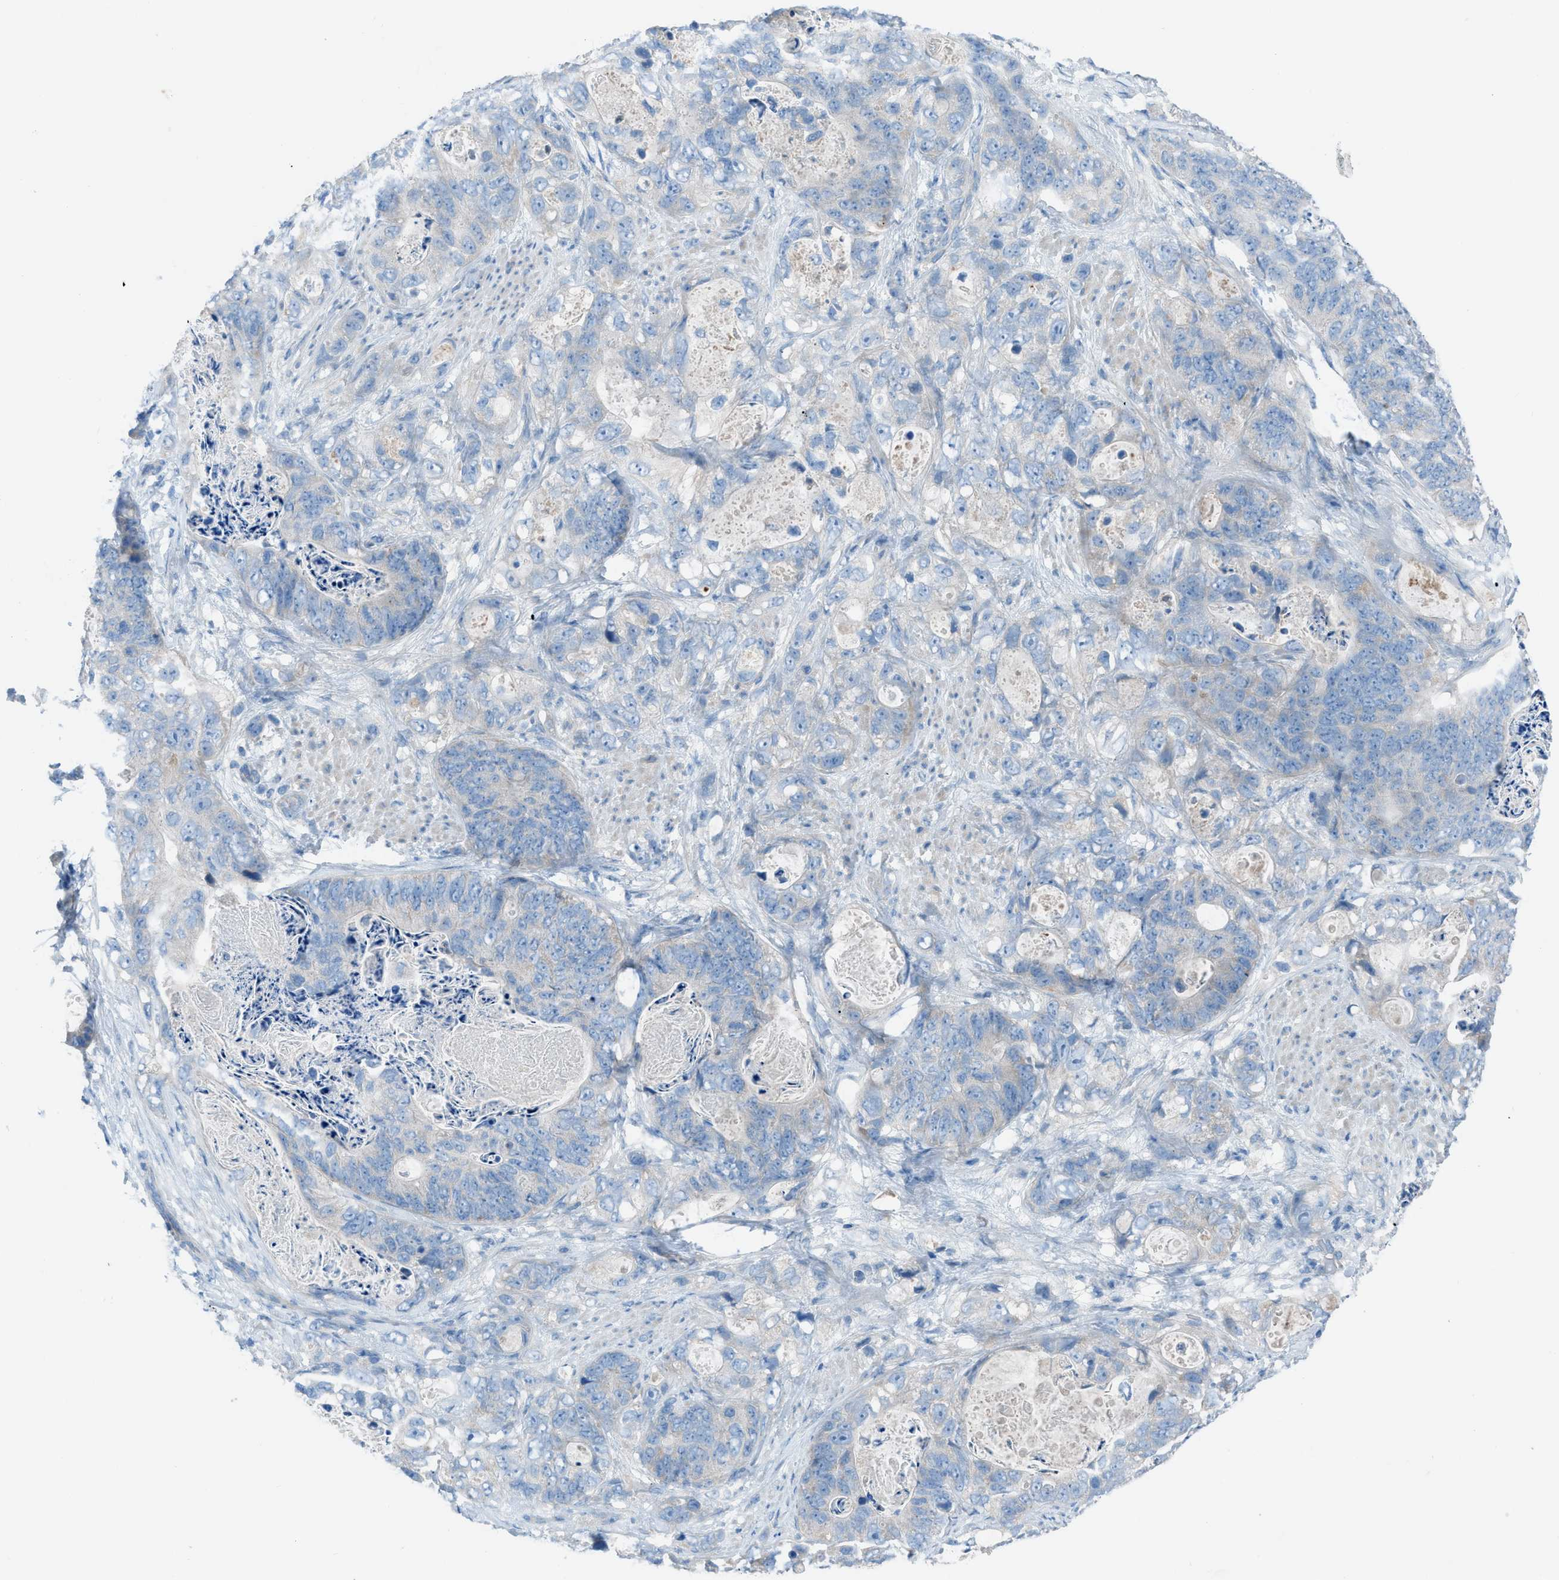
{"staining": {"intensity": "negative", "quantity": "none", "location": "none"}, "tissue": "stomach cancer", "cell_type": "Tumor cells", "image_type": "cancer", "snomed": [{"axis": "morphology", "description": "Adenocarcinoma, NOS"}, {"axis": "topography", "description": "Stomach"}], "caption": "Immunohistochemical staining of human stomach cancer exhibits no significant staining in tumor cells.", "gene": "C5AR2", "patient": {"sex": "female", "age": 89}}